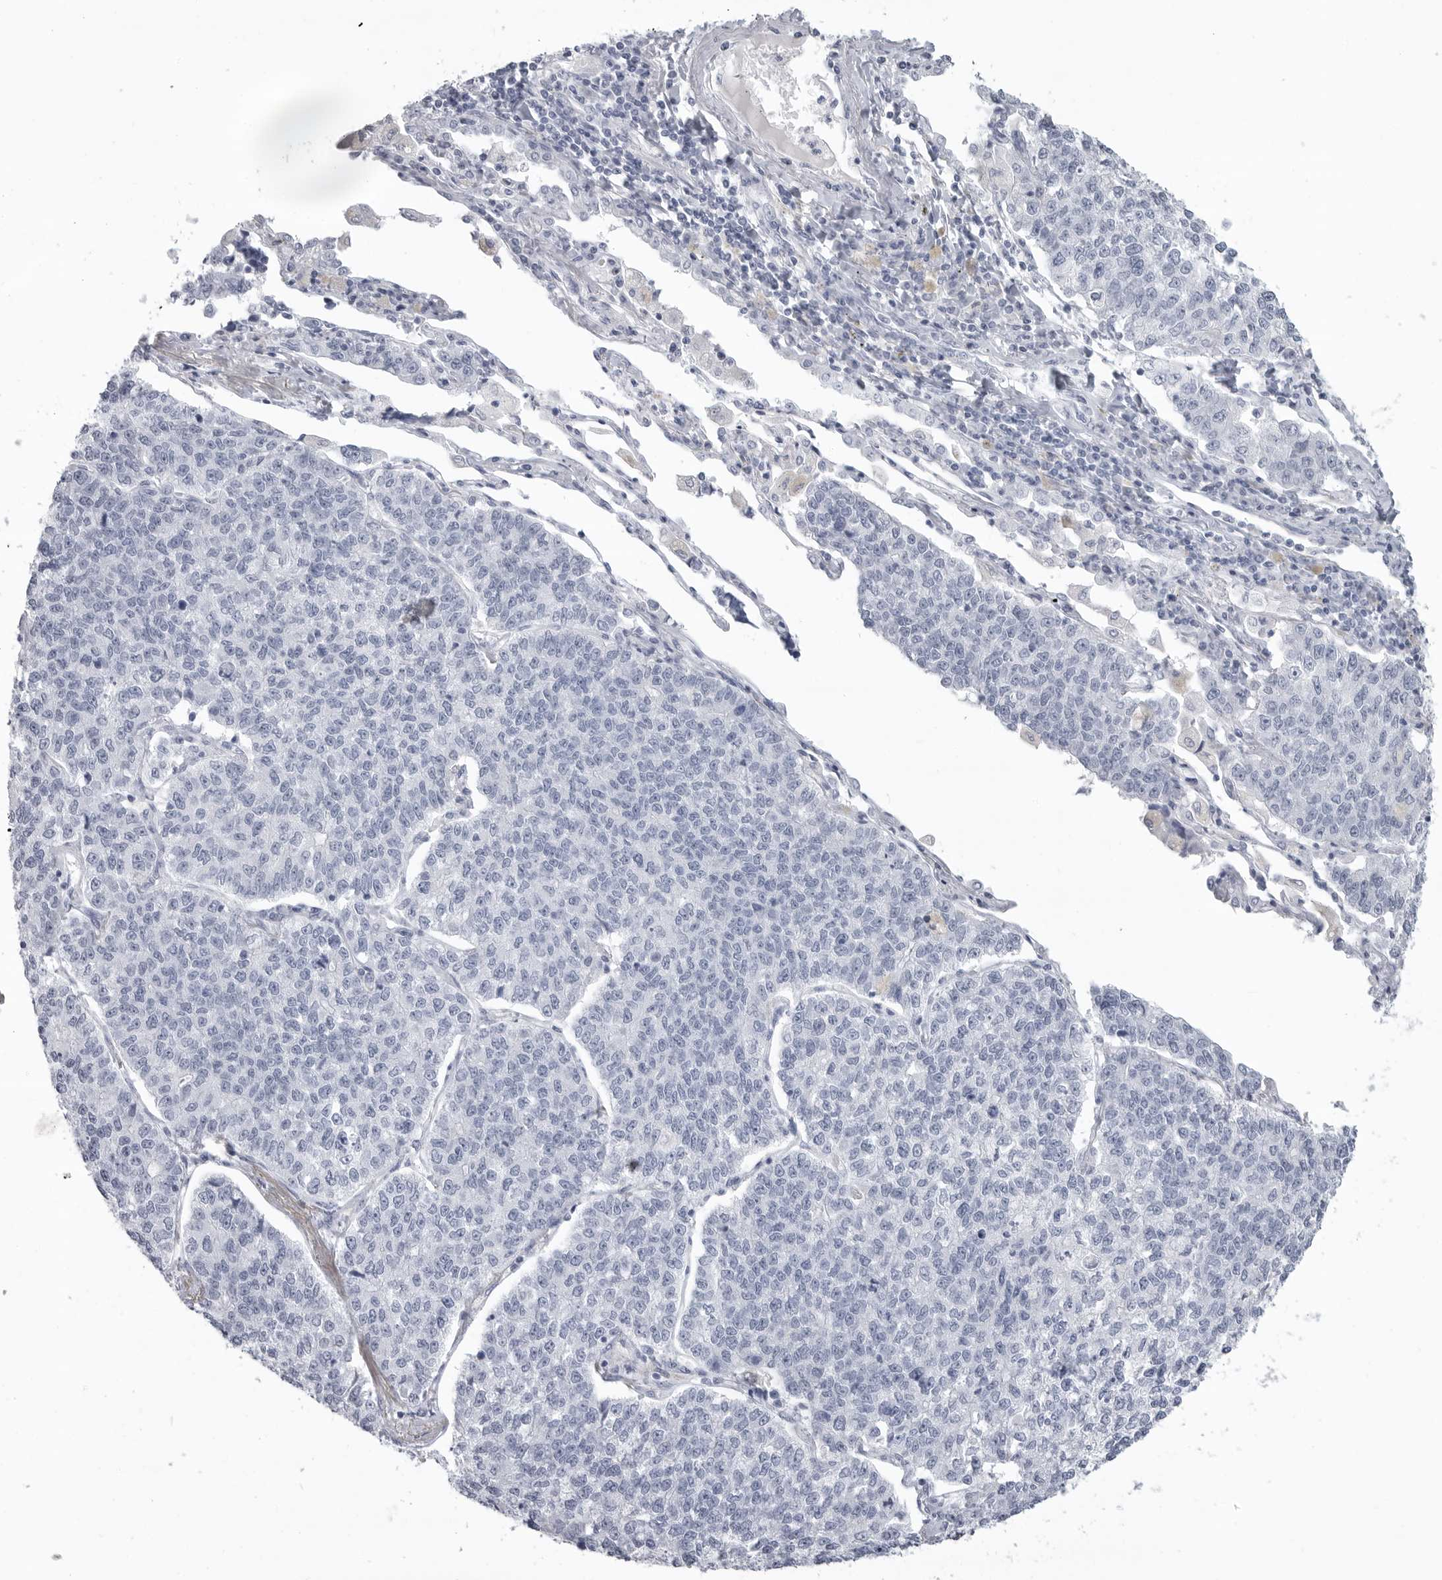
{"staining": {"intensity": "negative", "quantity": "none", "location": "none"}, "tissue": "lung cancer", "cell_type": "Tumor cells", "image_type": "cancer", "snomed": [{"axis": "morphology", "description": "Adenocarcinoma, NOS"}, {"axis": "topography", "description": "Lung"}], "caption": "Immunohistochemistry (IHC) photomicrograph of neoplastic tissue: human lung cancer stained with DAB (3,3'-diaminobenzidine) reveals no significant protein positivity in tumor cells.", "gene": "LY6D", "patient": {"sex": "male", "age": 49}}